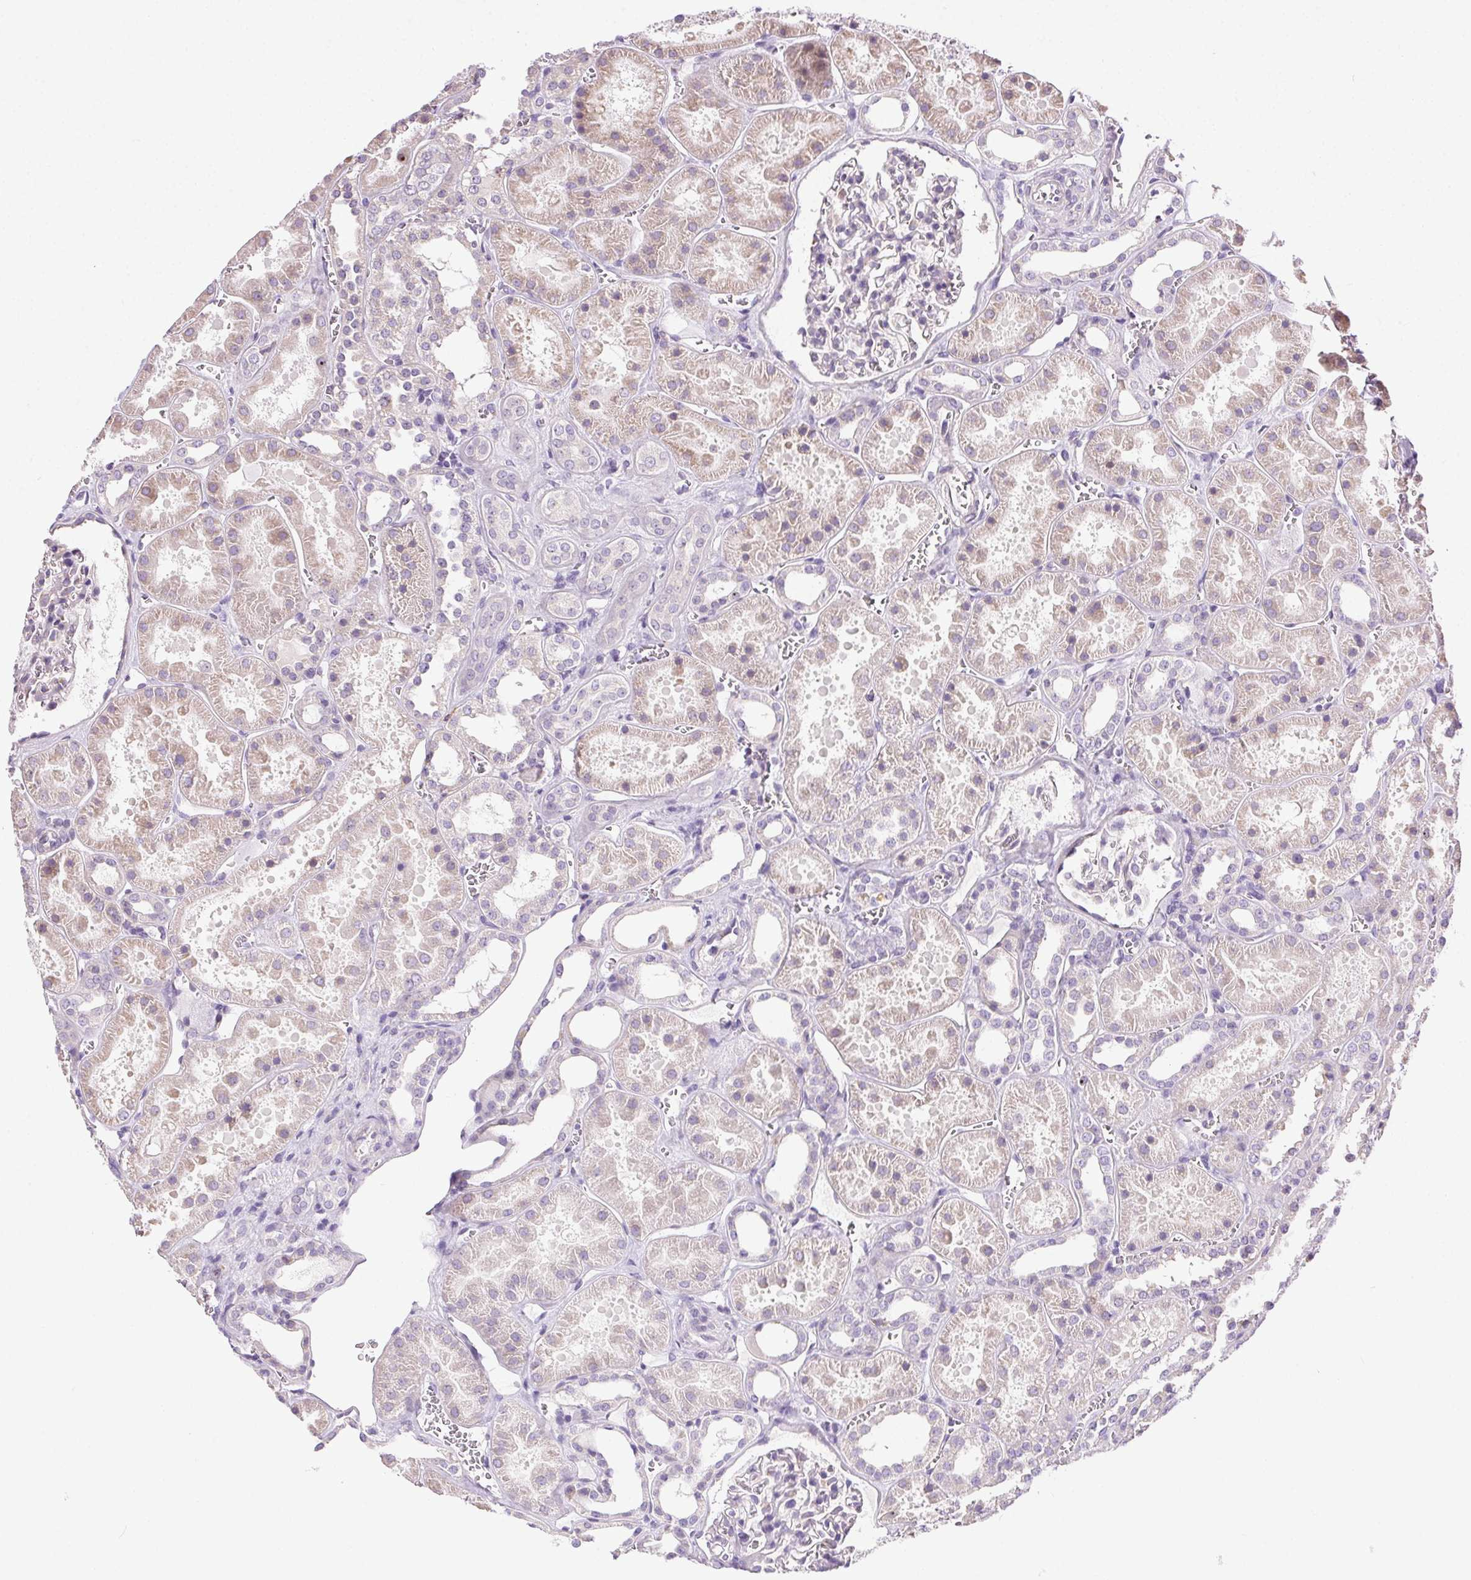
{"staining": {"intensity": "negative", "quantity": "none", "location": "none"}, "tissue": "kidney", "cell_type": "Cells in glomeruli", "image_type": "normal", "snomed": [{"axis": "morphology", "description": "Normal tissue, NOS"}, {"axis": "topography", "description": "Kidney"}], "caption": "Immunohistochemical staining of unremarkable human kidney displays no significant staining in cells in glomeruli.", "gene": "SNX31", "patient": {"sex": "female", "age": 41}}